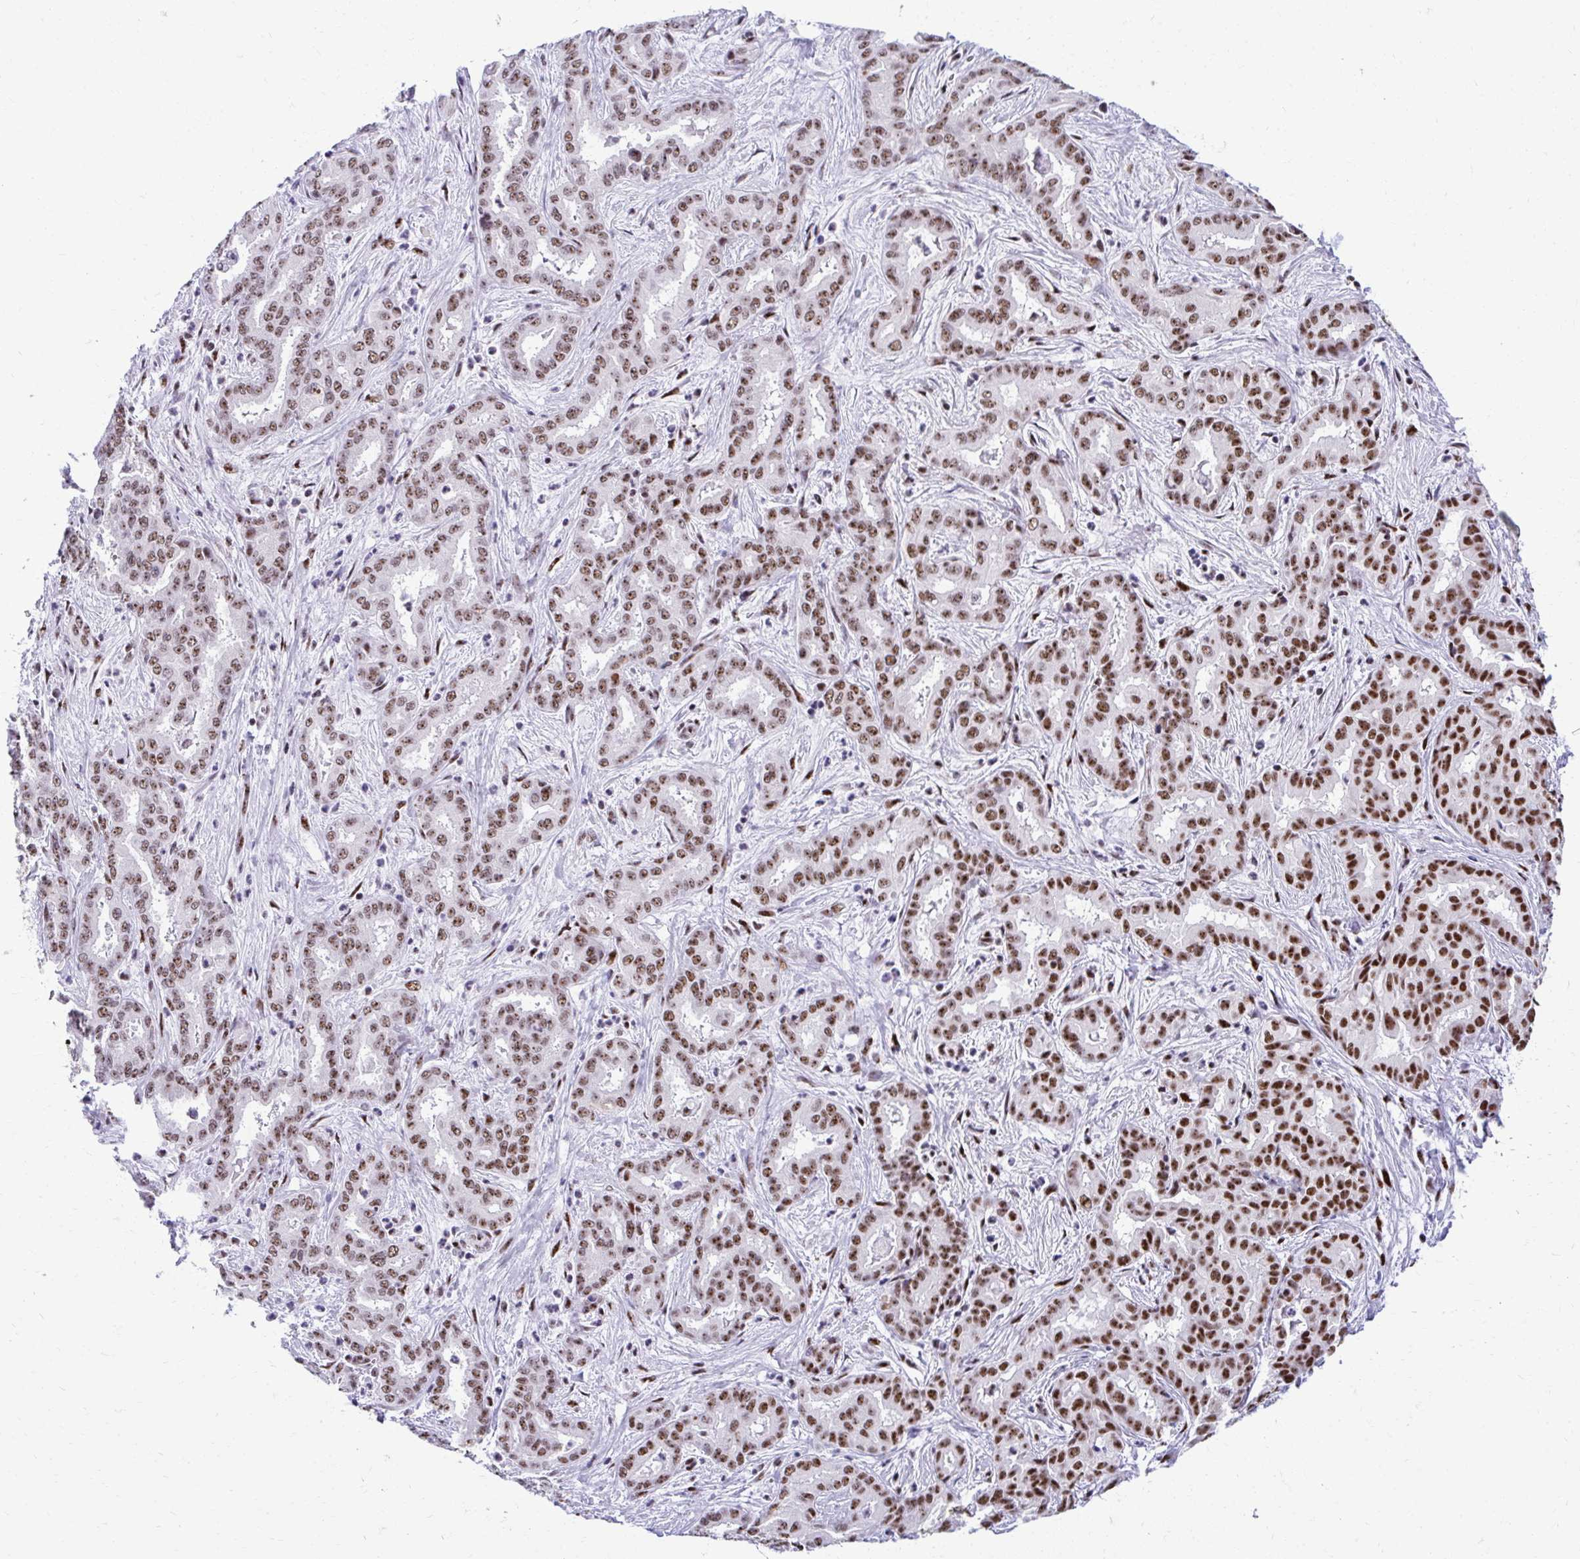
{"staining": {"intensity": "strong", "quantity": ">75%", "location": "nuclear"}, "tissue": "liver cancer", "cell_type": "Tumor cells", "image_type": "cancer", "snomed": [{"axis": "morphology", "description": "Cholangiocarcinoma"}, {"axis": "topography", "description": "Liver"}], "caption": "There is high levels of strong nuclear staining in tumor cells of liver cancer (cholangiocarcinoma), as demonstrated by immunohistochemical staining (brown color).", "gene": "PELP1", "patient": {"sex": "female", "age": 64}}